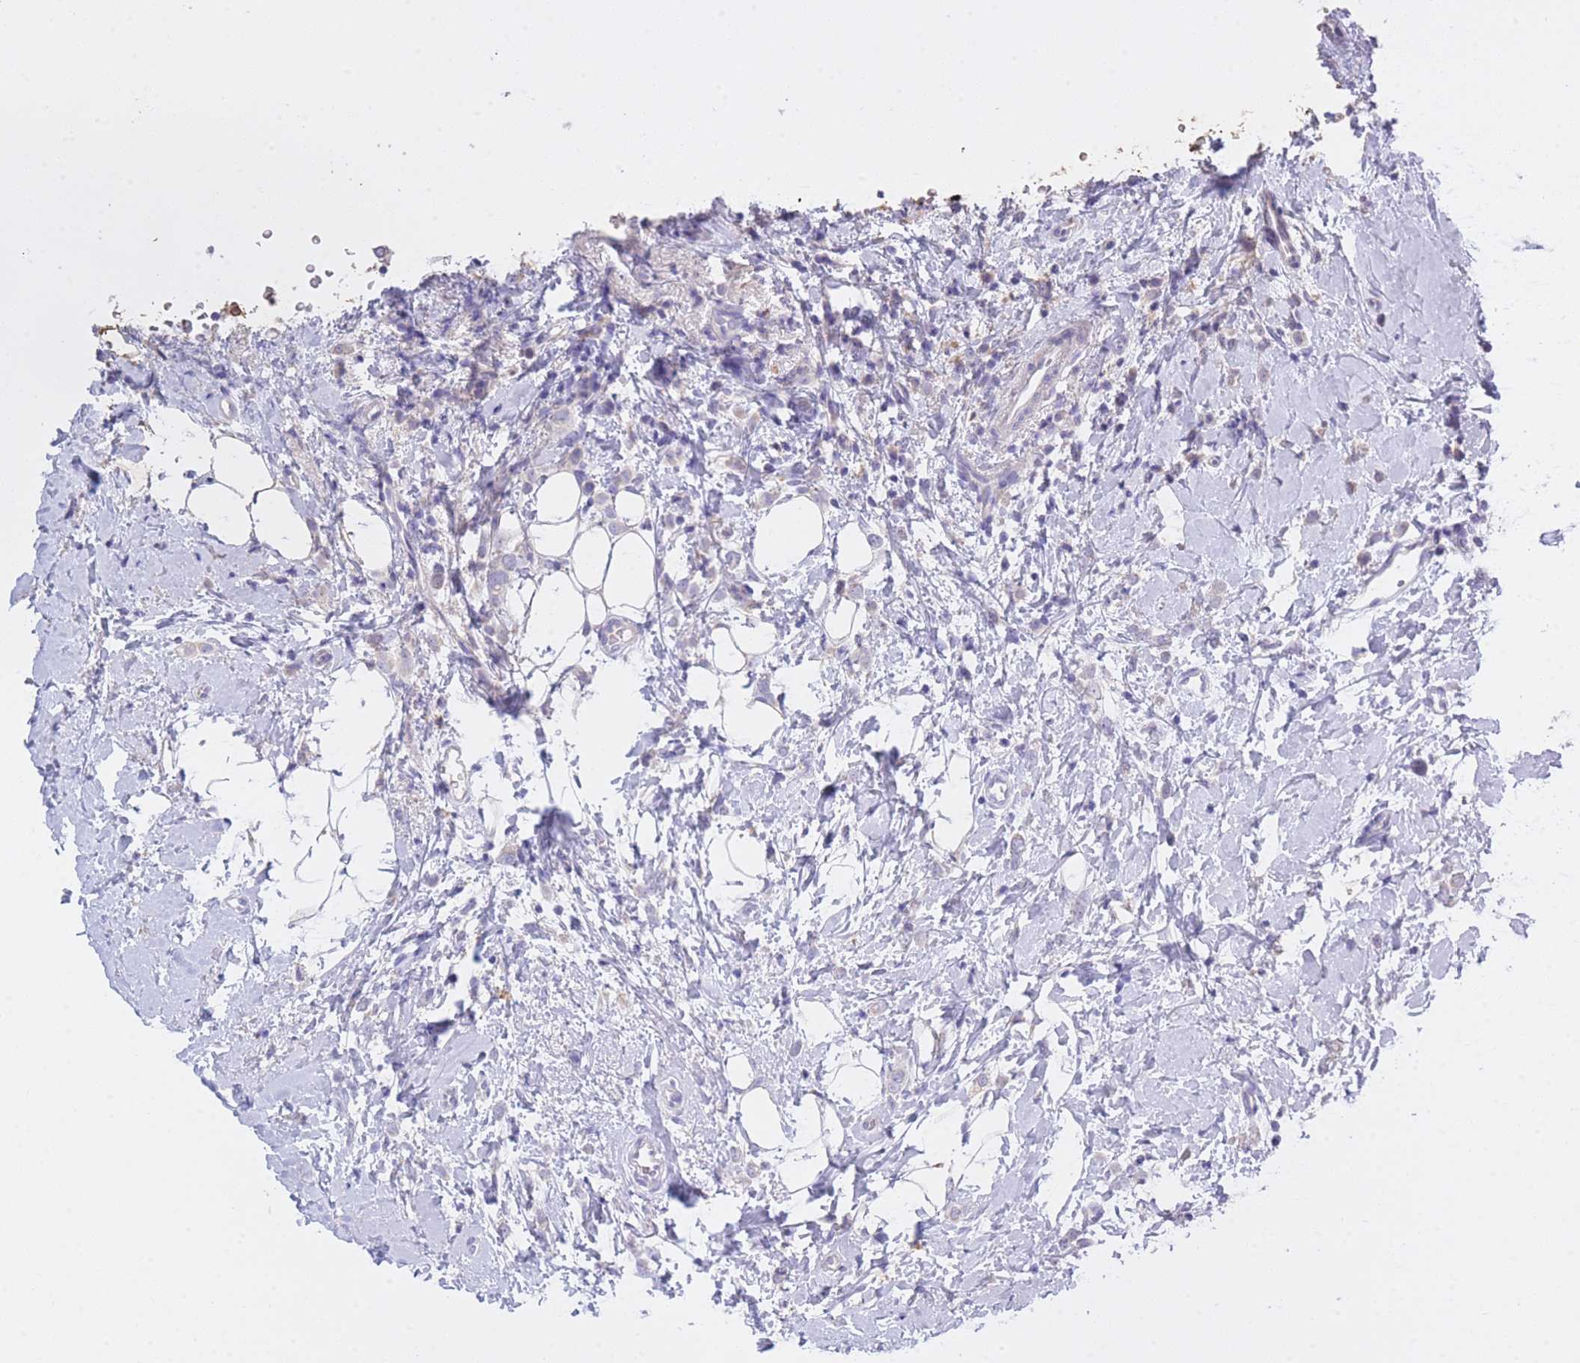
{"staining": {"intensity": "moderate", "quantity": "<25%", "location": "cytoplasmic/membranous"}, "tissue": "breast cancer", "cell_type": "Tumor cells", "image_type": "cancer", "snomed": [{"axis": "morphology", "description": "Lobular carcinoma"}, {"axis": "topography", "description": "Breast"}], "caption": "Human breast cancer (lobular carcinoma) stained with a brown dye exhibits moderate cytoplasmic/membranous positive staining in approximately <25% of tumor cells.", "gene": "CENPM", "patient": {"sex": "female", "age": 47}}